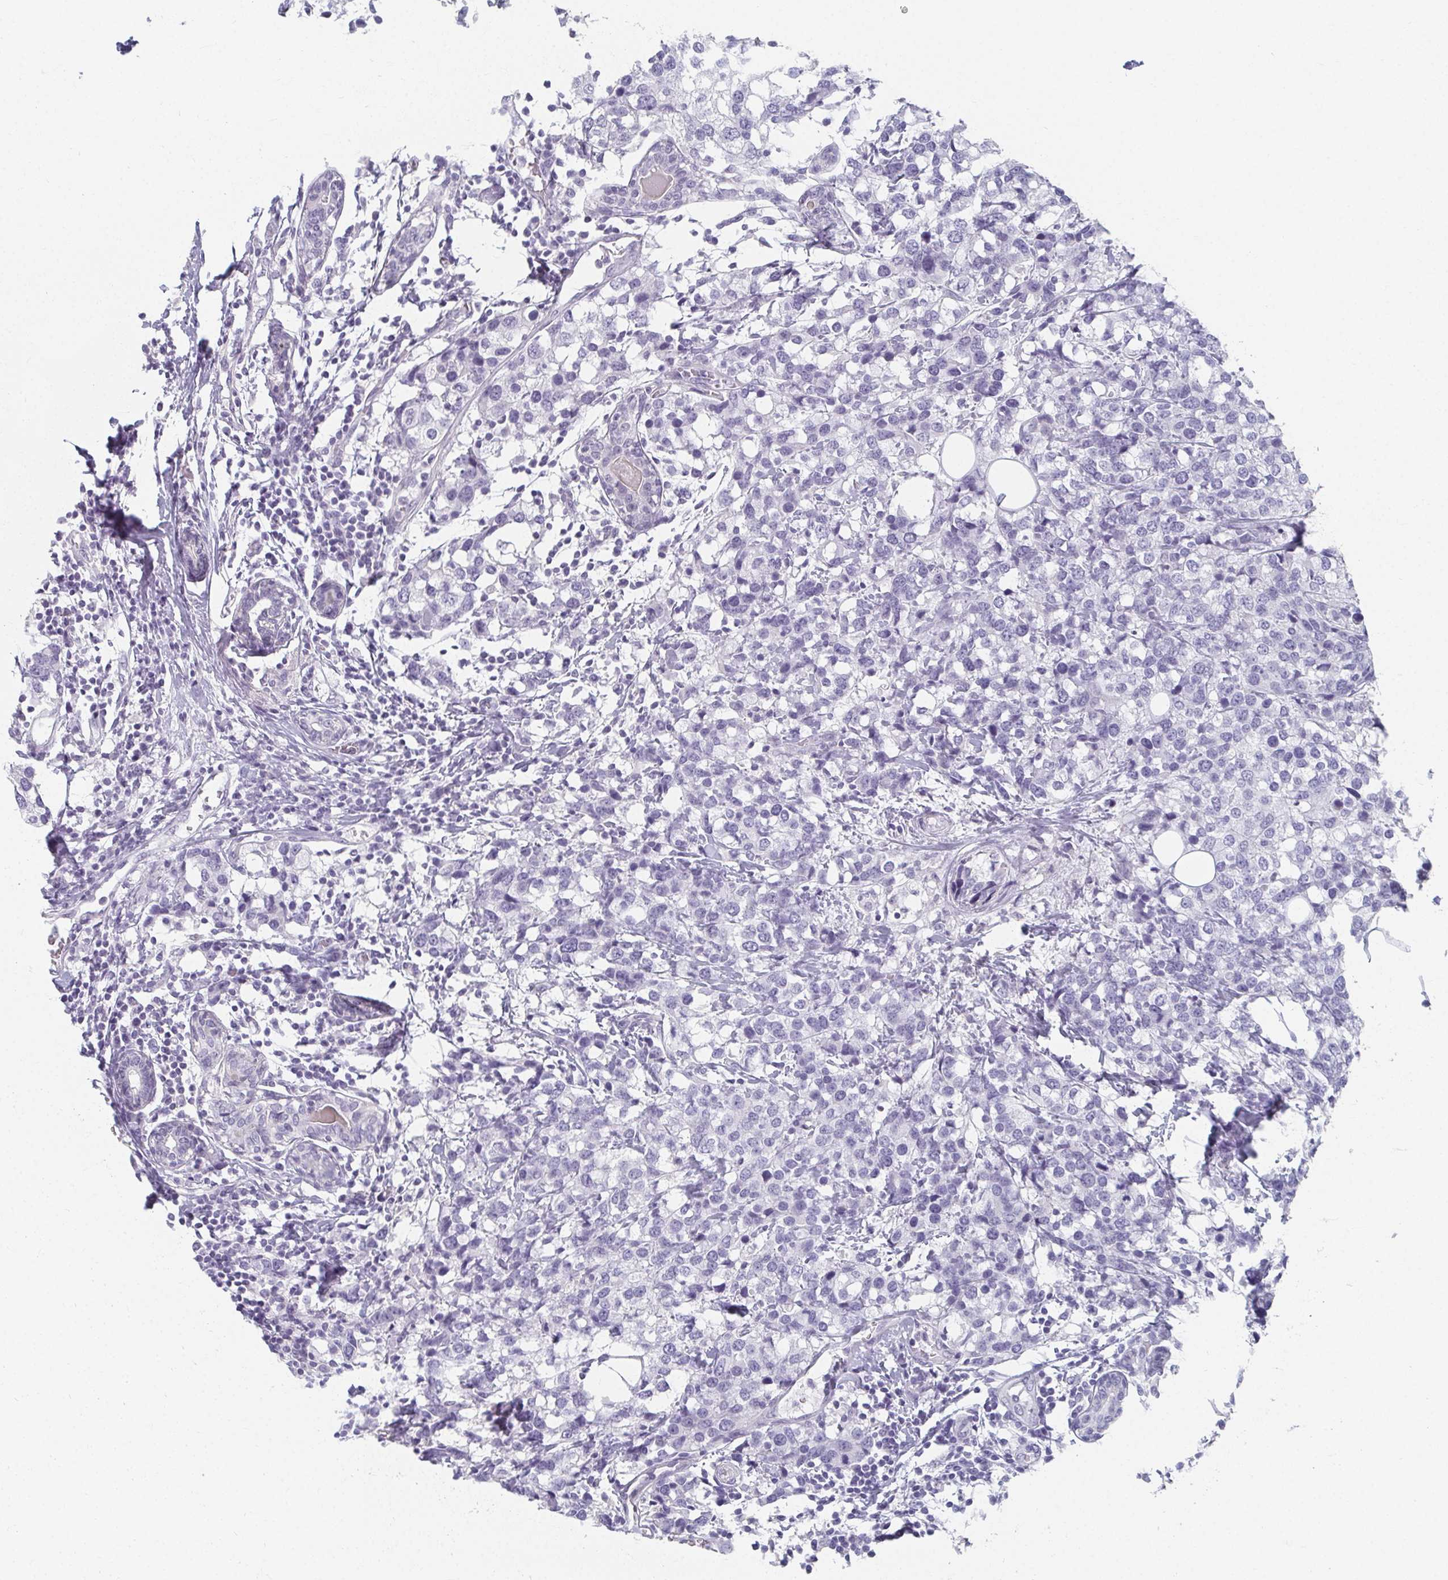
{"staining": {"intensity": "negative", "quantity": "none", "location": "none"}, "tissue": "breast cancer", "cell_type": "Tumor cells", "image_type": "cancer", "snomed": [{"axis": "morphology", "description": "Lobular carcinoma"}, {"axis": "topography", "description": "Breast"}], "caption": "There is no significant staining in tumor cells of lobular carcinoma (breast).", "gene": "CAMKV", "patient": {"sex": "female", "age": 59}}